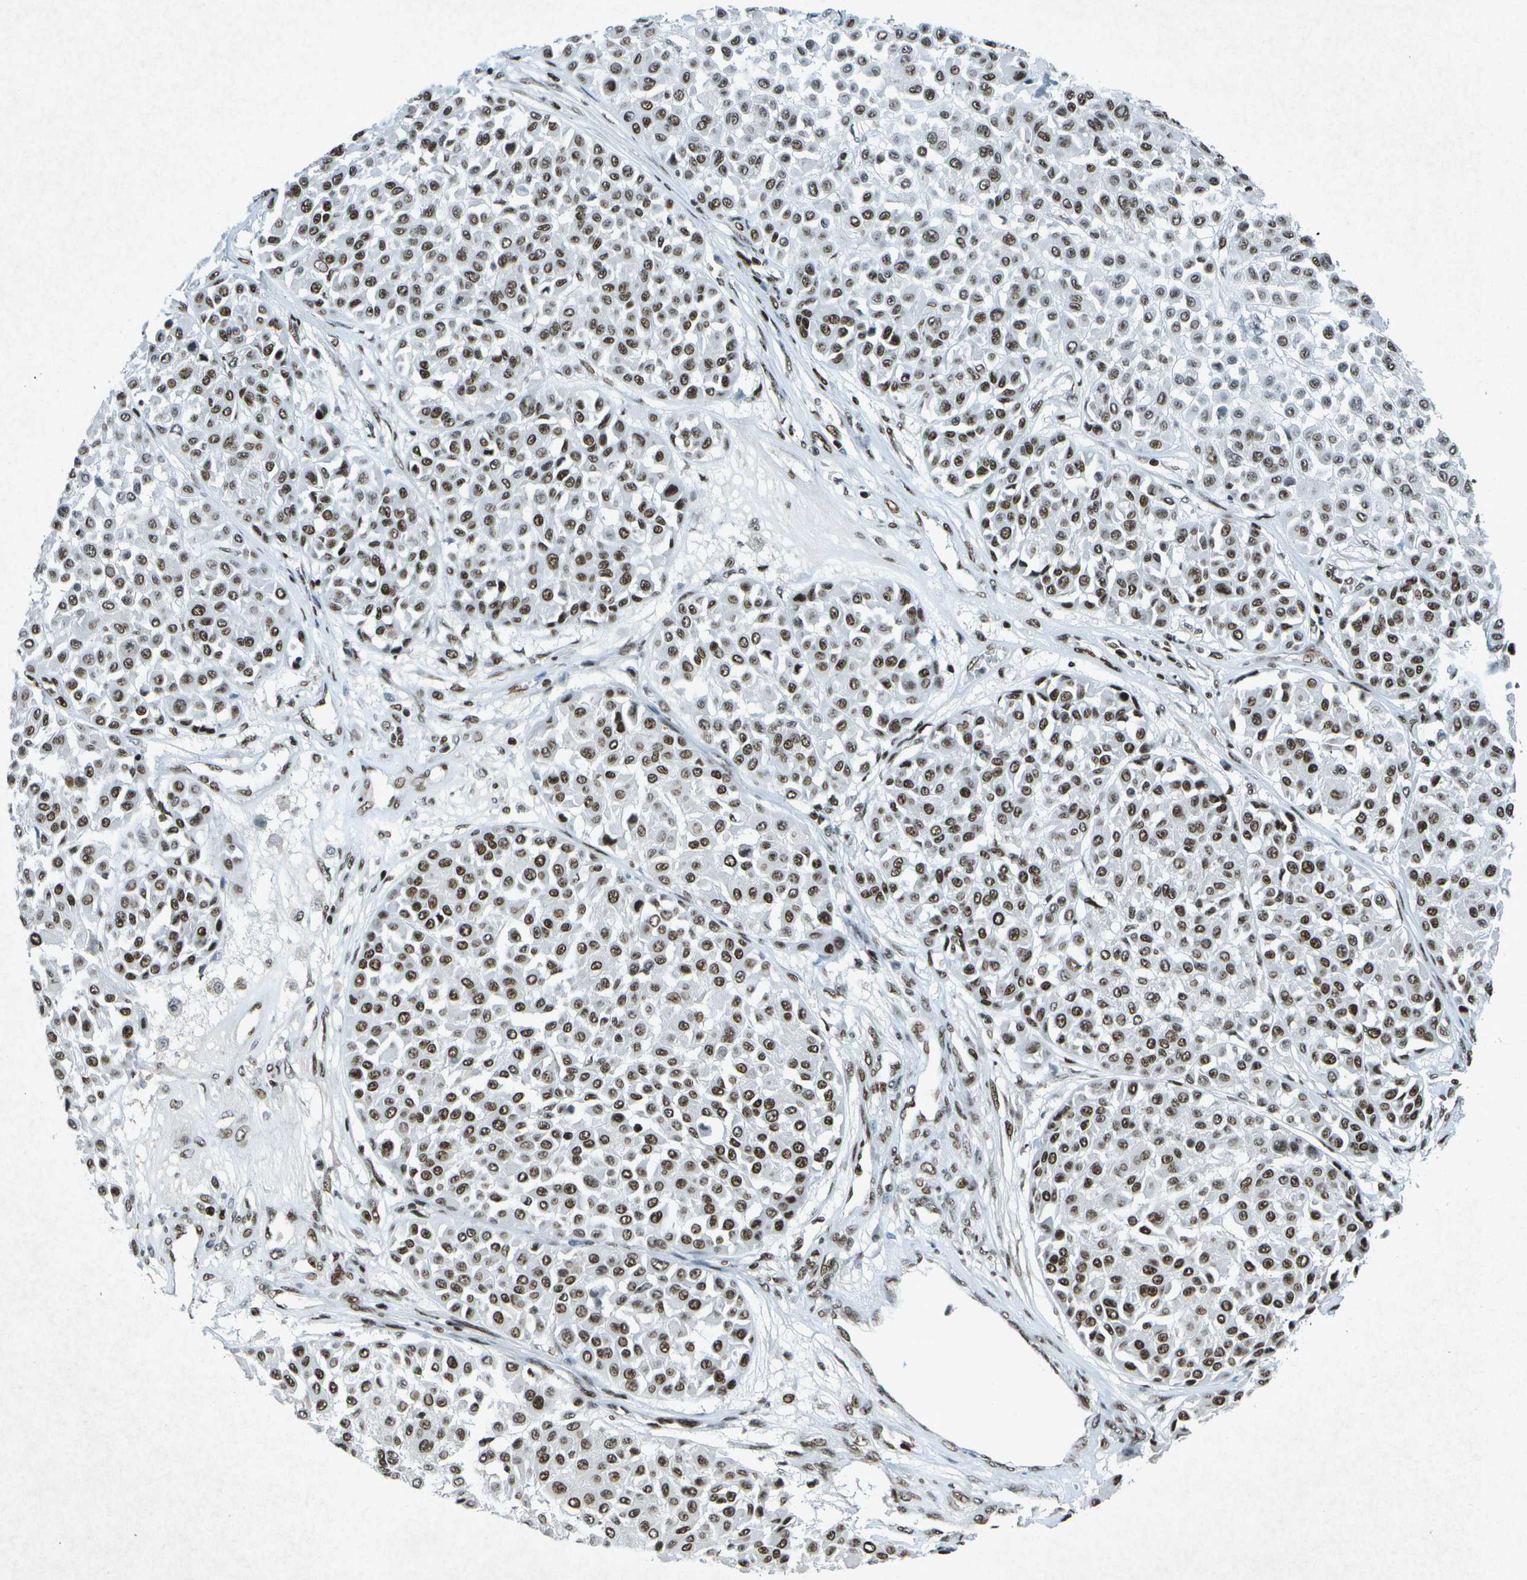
{"staining": {"intensity": "strong", "quantity": ">75%", "location": "nuclear"}, "tissue": "melanoma", "cell_type": "Tumor cells", "image_type": "cancer", "snomed": [{"axis": "morphology", "description": "Malignant melanoma, Metastatic site"}, {"axis": "topography", "description": "Soft tissue"}], "caption": "A high amount of strong nuclear staining is seen in approximately >75% of tumor cells in melanoma tissue. The staining was performed using DAB, with brown indicating positive protein expression. Nuclei are stained blue with hematoxylin.", "gene": "MTA2", "patient": {"sex": "male", "age": 41}}